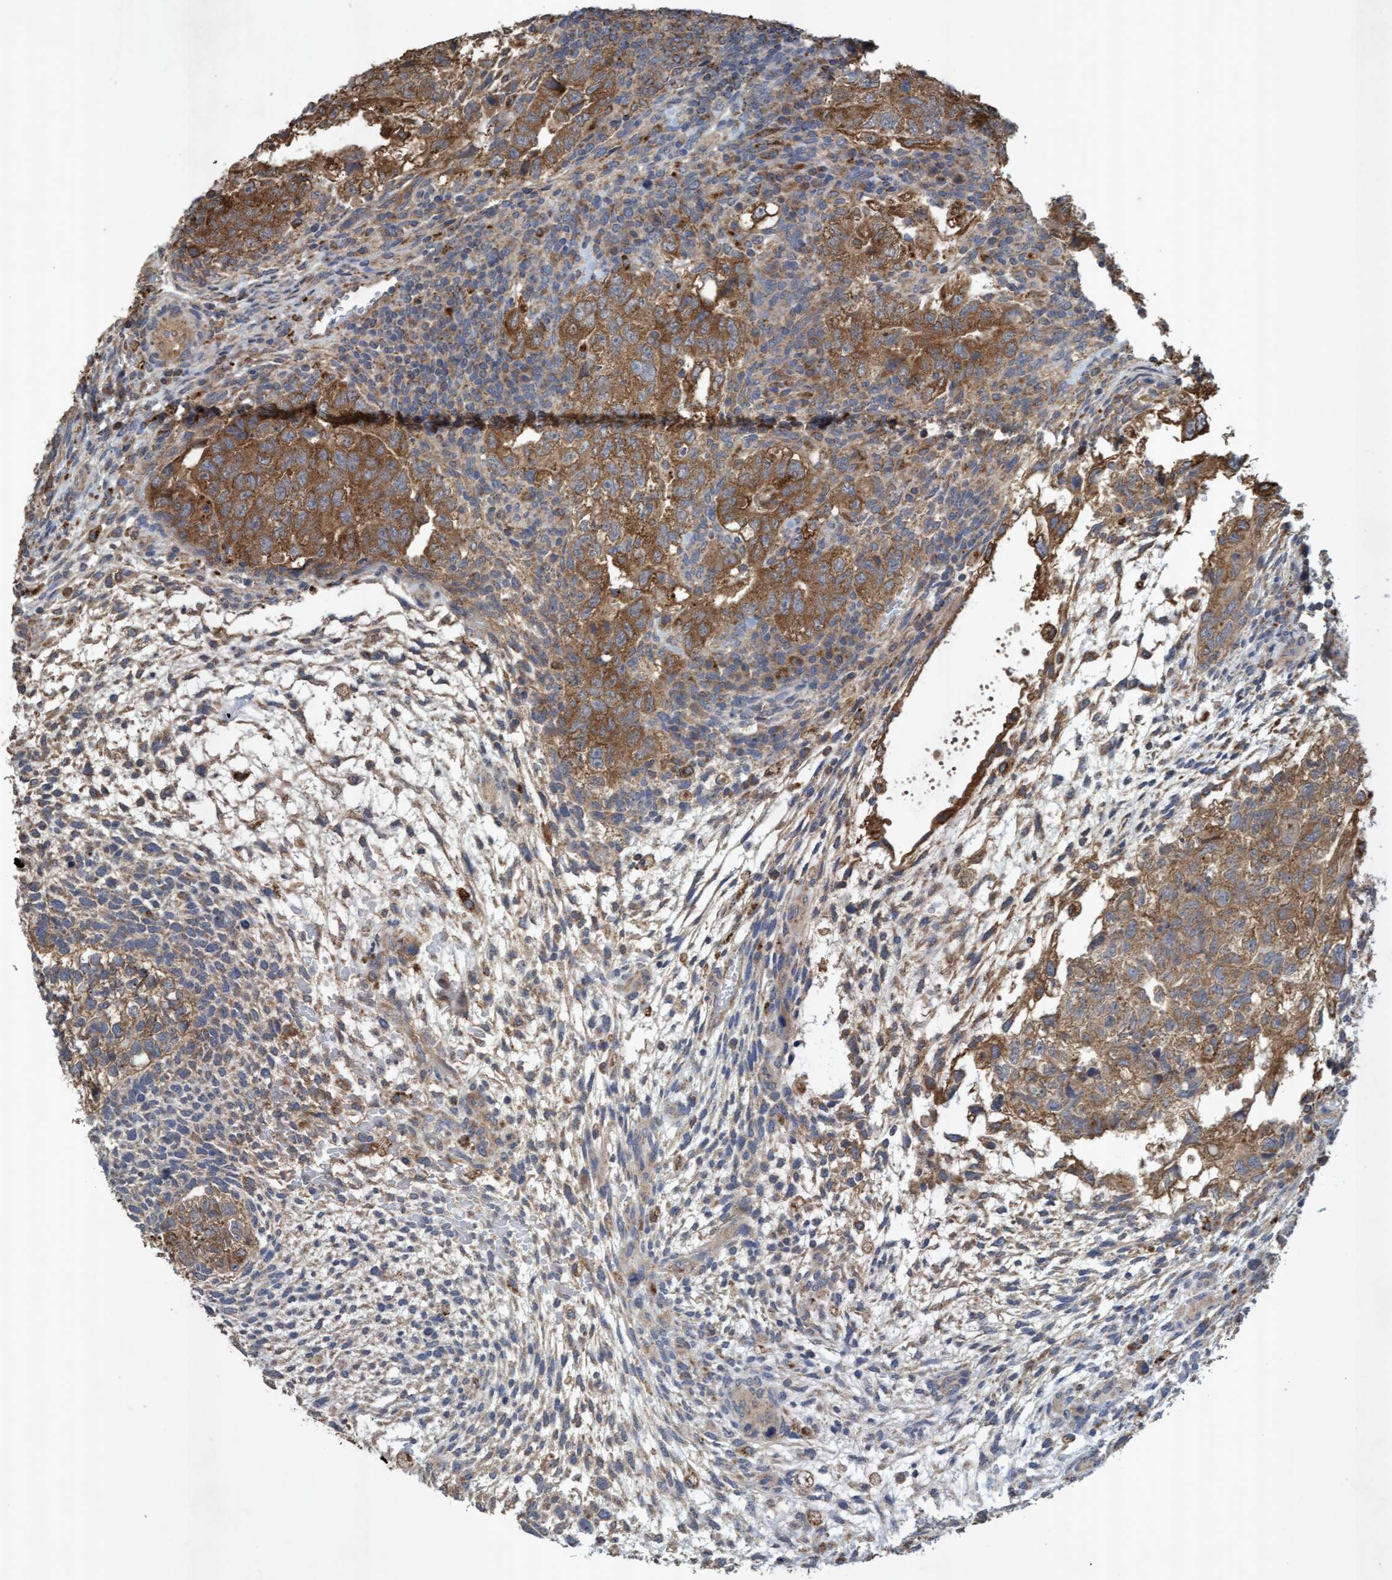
{"staining": {"intensity": "moderate", "quantity": ">75%", "location": "cytoplasmic/membranous"}, "tissue": "testis cancer", "cell_type": "Tumor cells", "image_type": "cancer", "snomed": [{"axis": "morphology", "description": "Carcinoma, Embryonal, NOS"}, {"axis": "topography", "description": "Testis"}], "caption": "Testis embryonal carcinoma stained for a protein reveals moderate cytoplasmic/membranous positivity in tumor cells. (brown staining indicates protein expression, while blue staining denotes nuclei).", "gene": "ATPAF2", "patient": {"sex": "male", "age": 36}}